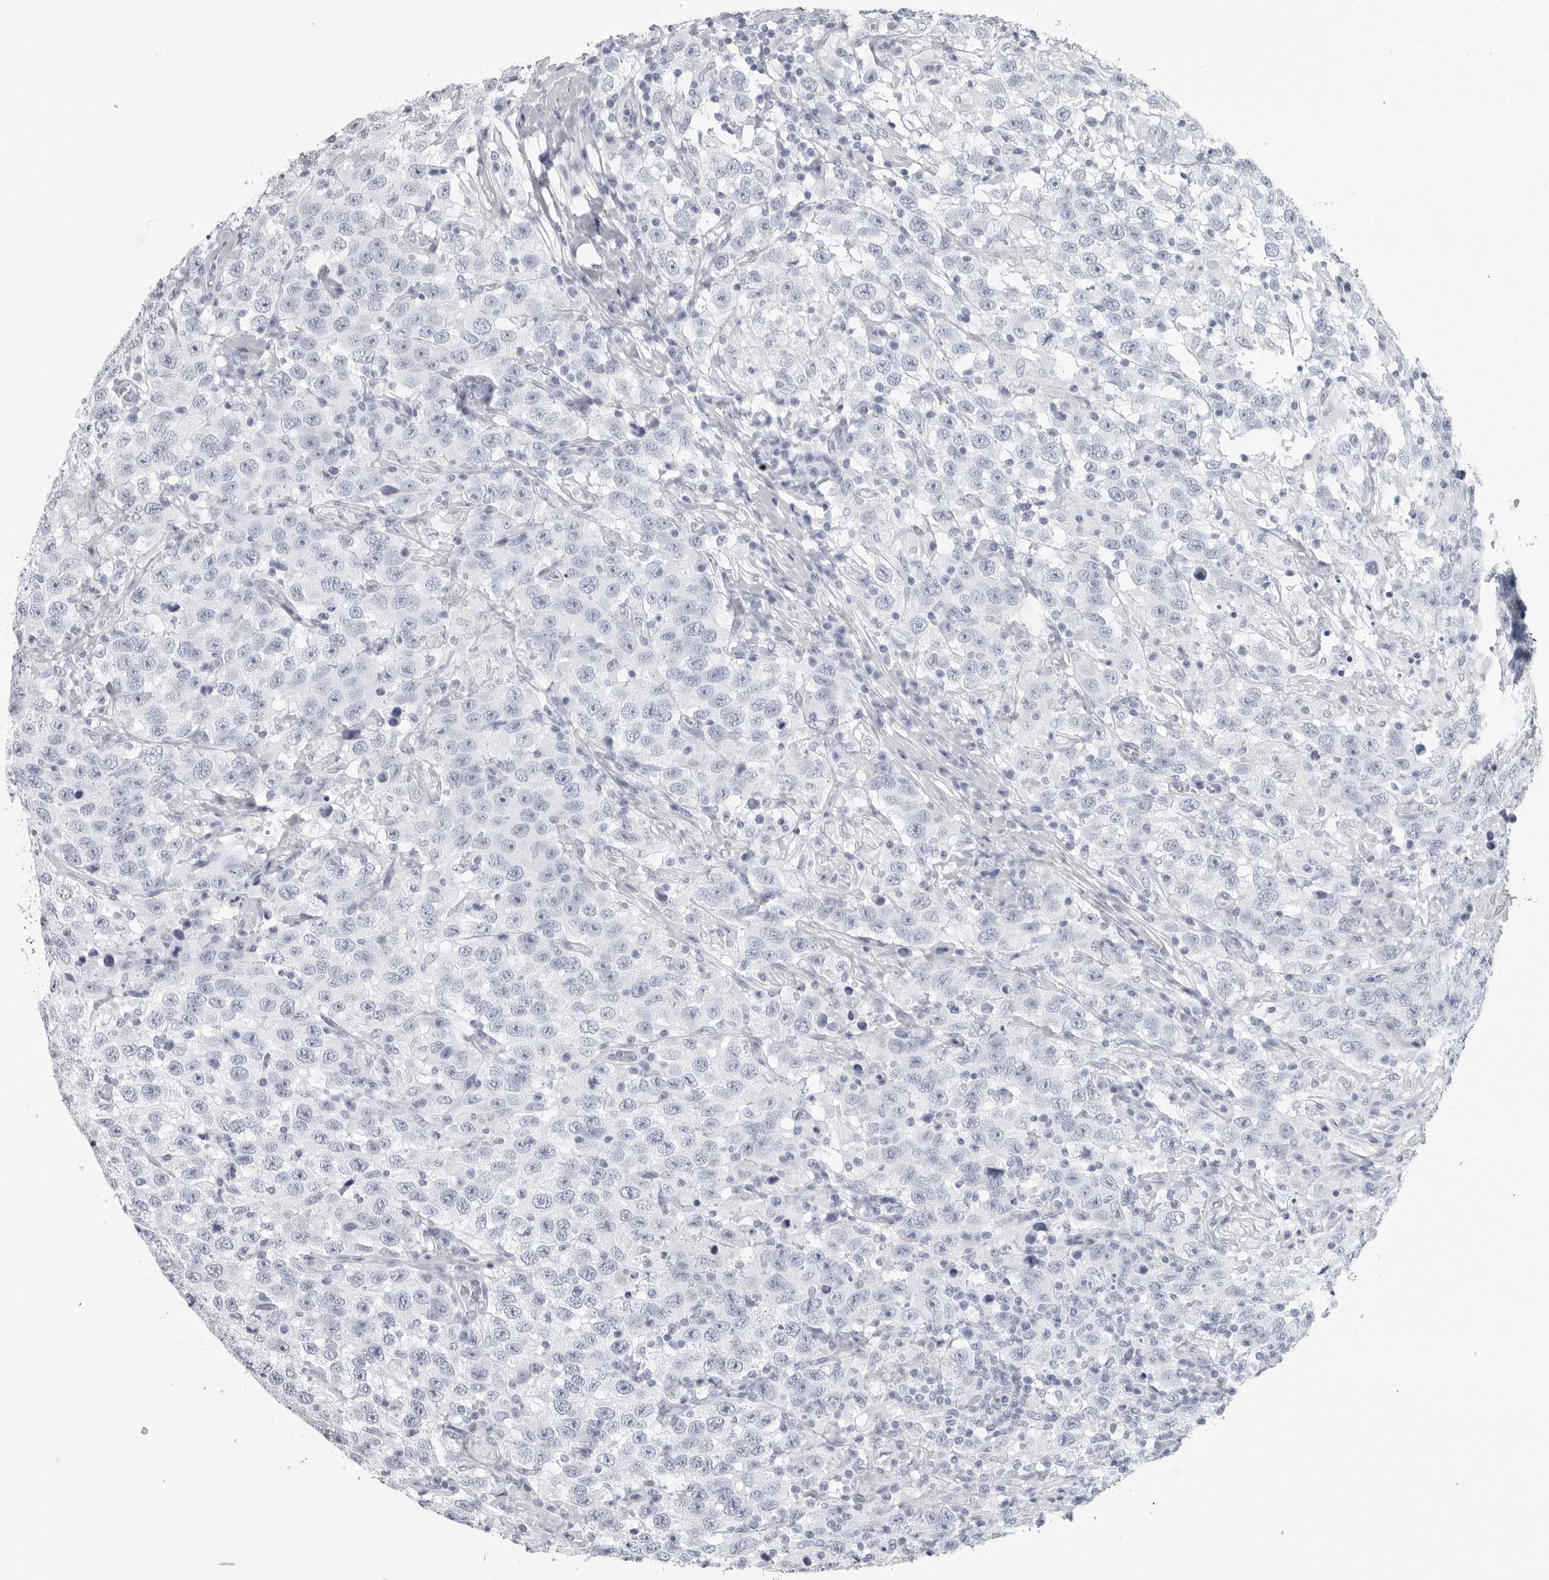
{"staining": {"intensity": "negative", "quantity": "none", "location": "none"}, "tissue": "testis cancer", "cell_type": "Tumor cells", "image_type": "cancer", "snomed": [{"axis": "morphology", "description": "Seminoma, NOS"}, {"axis": "topography", "description": "Testis"}], "caption": "Histopathology image shows no protein expression in tumor cells of testis cancer (seminoma) tissue.", "gene": "CSH1", "patient": {"sex": "male", "age": 41}}